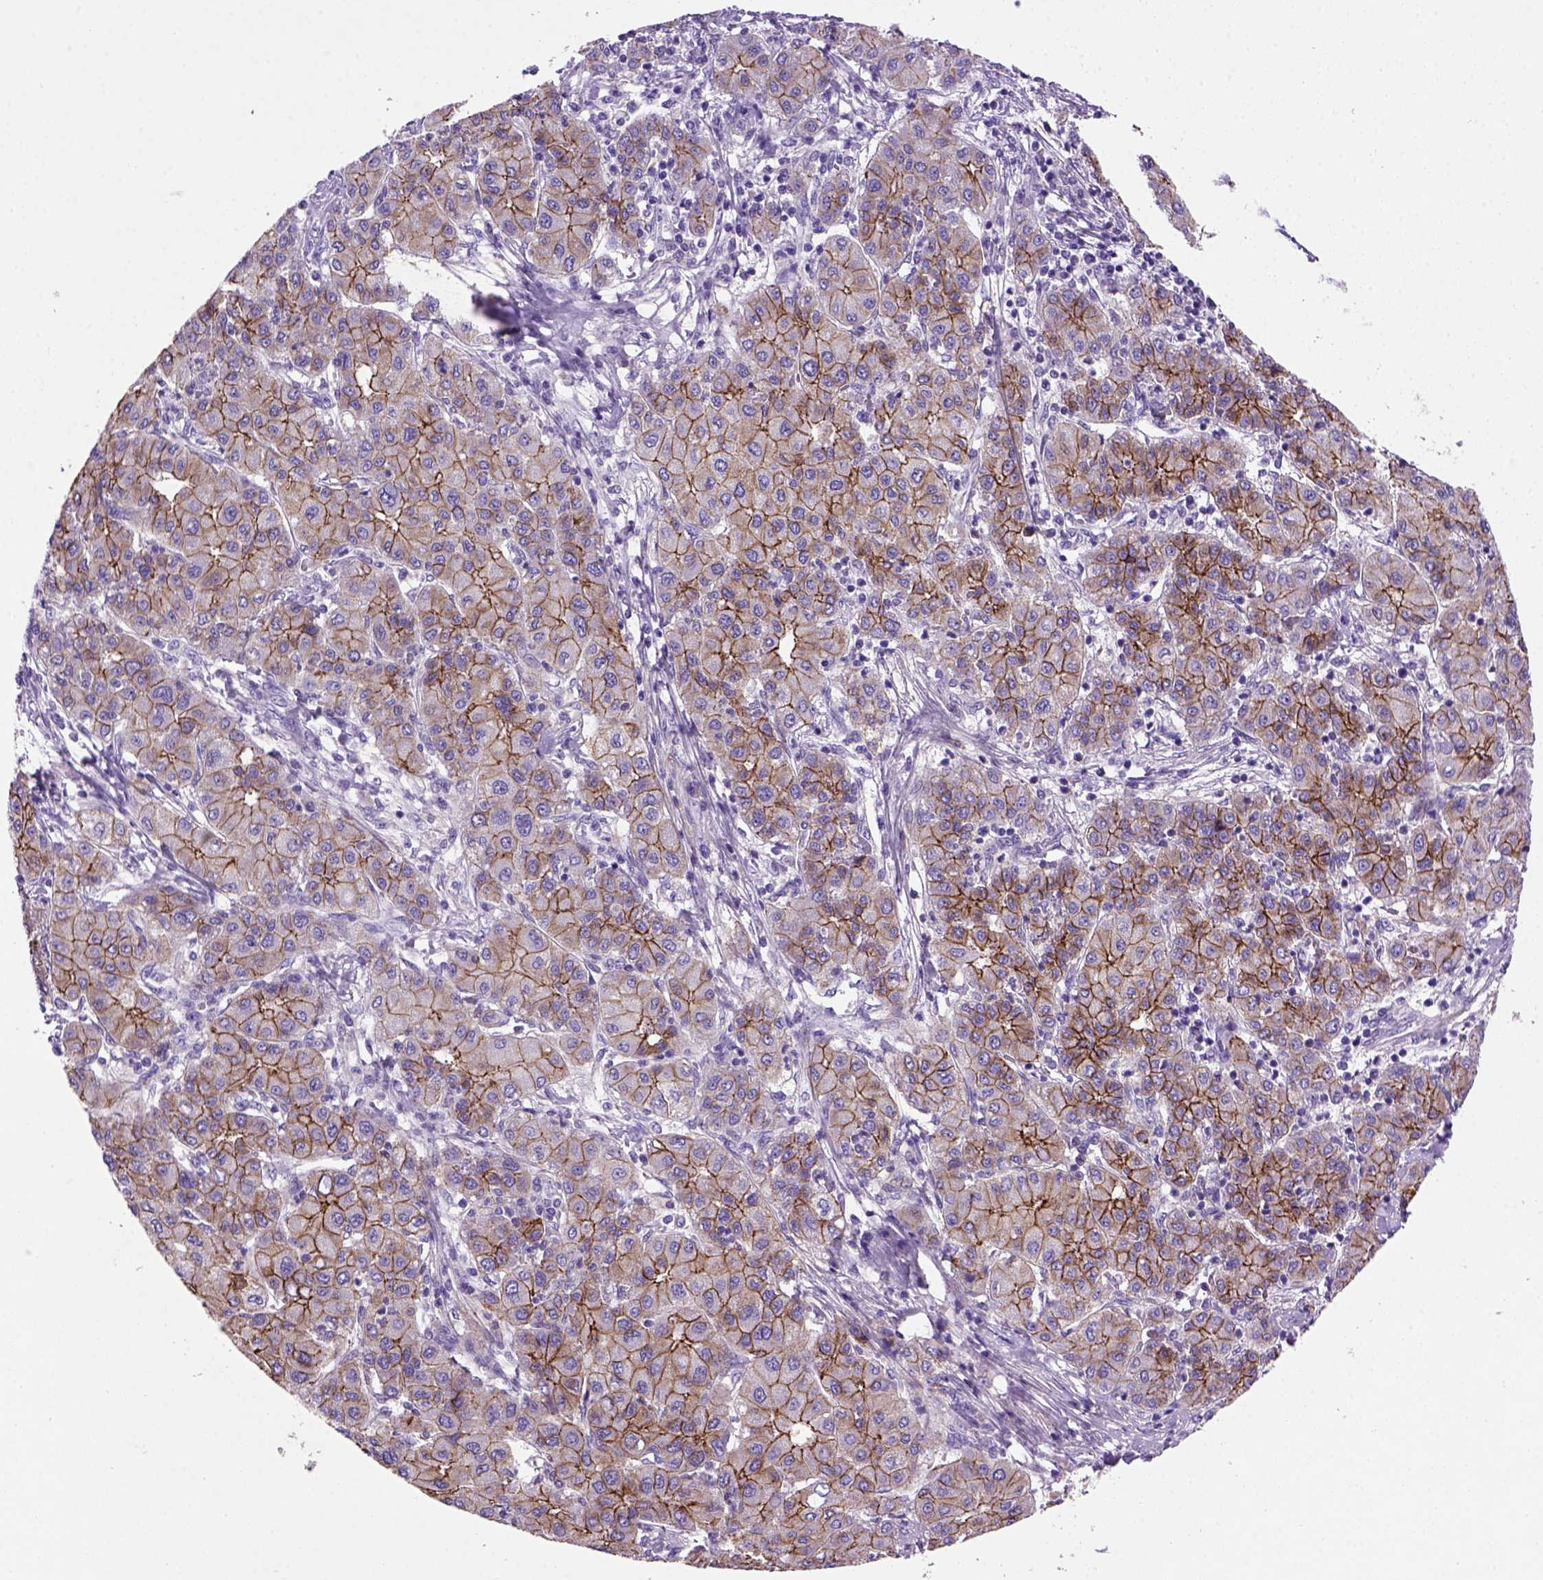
{"staining": {"intensity": "moderate", "quantity": "25%-75%", "location": "cytoplasmic/membranous"}, "tissue": "liver cancer", "cell_type": "Tumor cells", "image_type": "cancer", "snomed": [{"axis": "morphology", "description": "Carcinoma, Hepatocellular, NOS"}, {"axis": "topography", "description": "Liver"}], "caption": "This histopathology image shows immunohistochemistry staining of liver cancer, with medium moderate cytoplasmic/membranous staining in about 25%-75% of tumor cells.", "gene": "CDH1", "patient": {"sex": "male", "age": 65}}